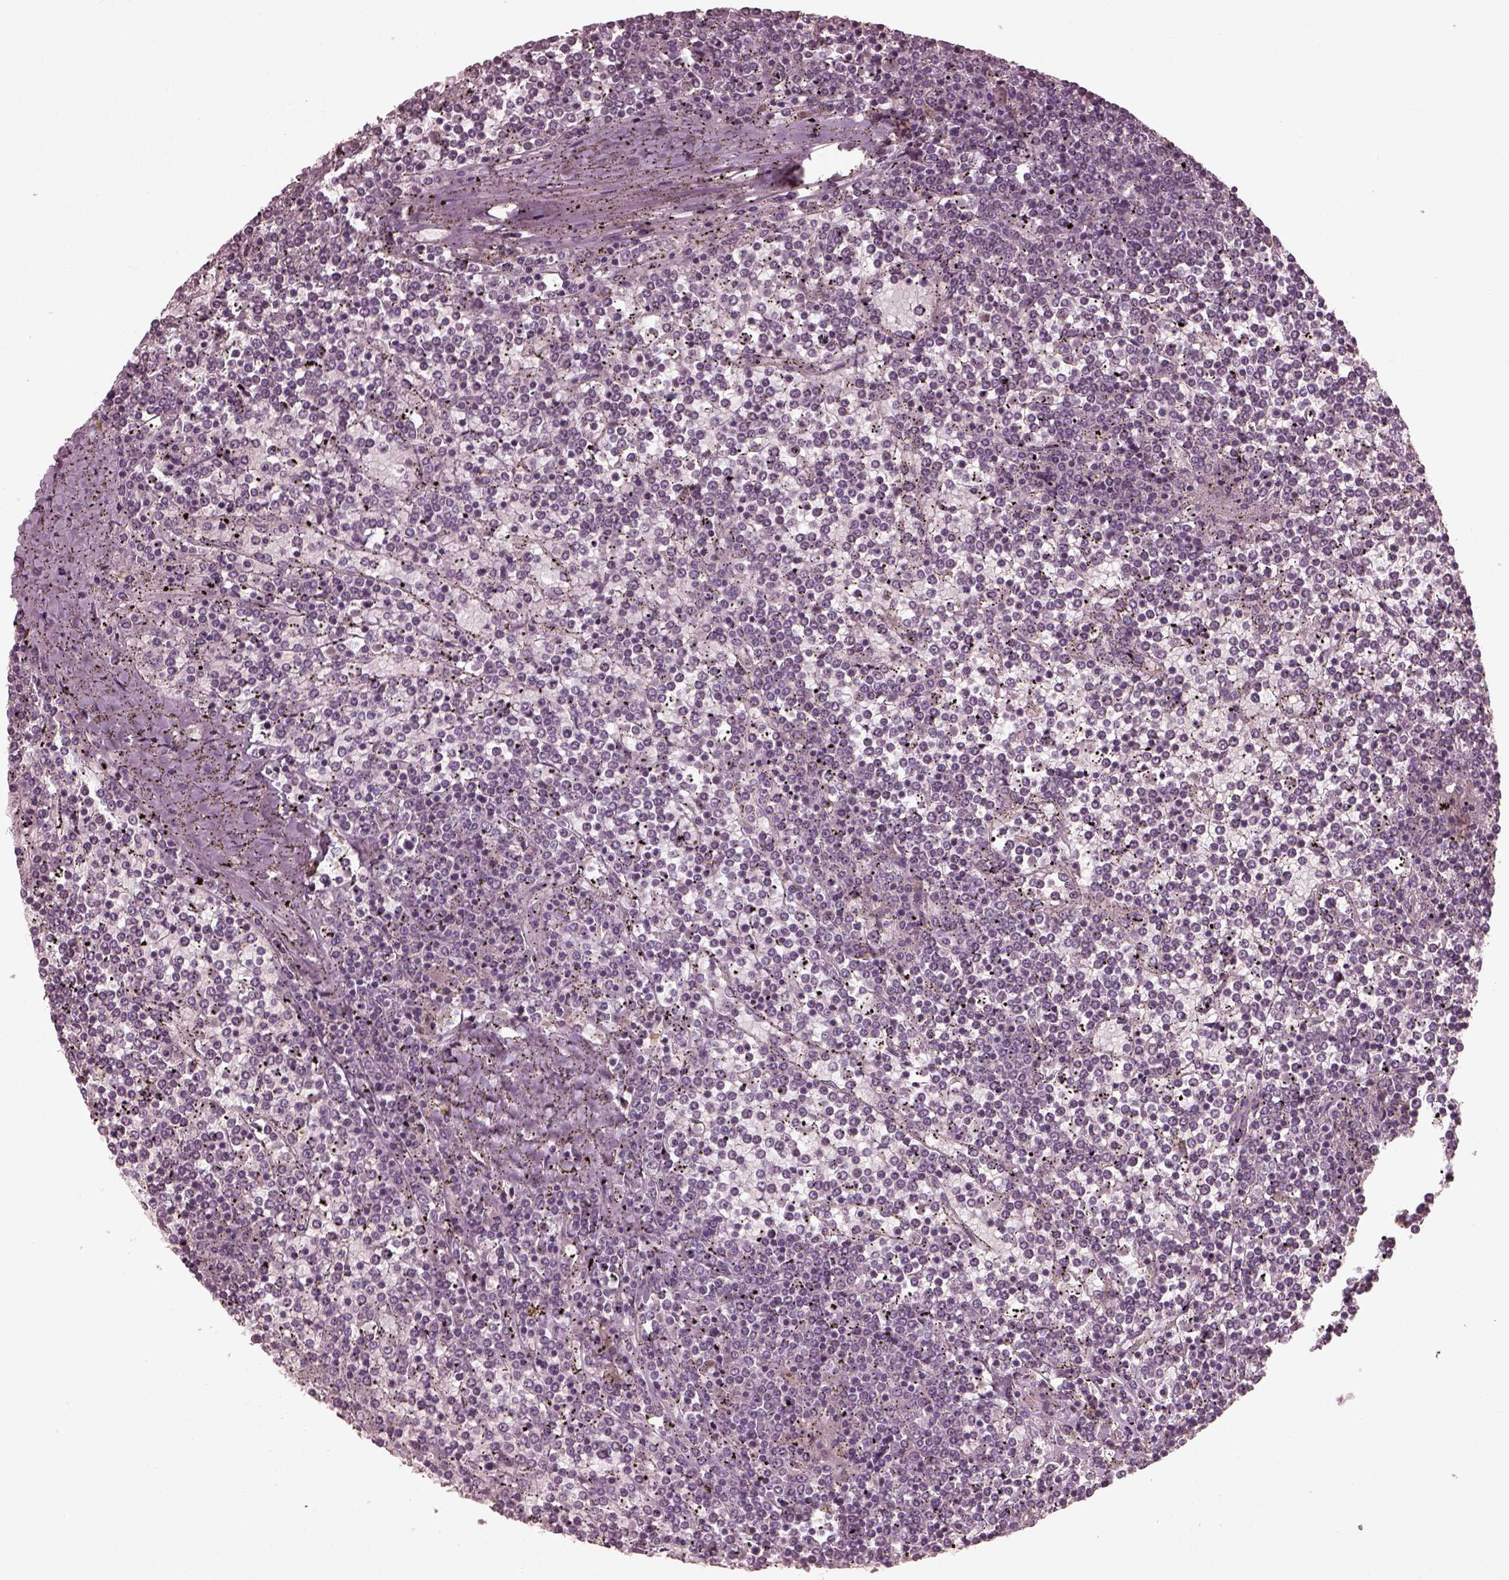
{"staining": {"intensity": "negative", "quantity": "none", "location": "none"}, "tissue": "lymphoma", "cell_type": "Tumor cells", "image_type": "cancer", "snomed": [{"axis": "morphology", "description": "Malignant lymphoma, non-Hodgkin's type, Low grade"}, {"axis": "topography", "description": "Spleen"}], "caption": "Protein analysis of lymphoma displays no significant expression in tumor cells.", "gene": "VWA5B1", "patient": {"sex": "female", "age": 19}}